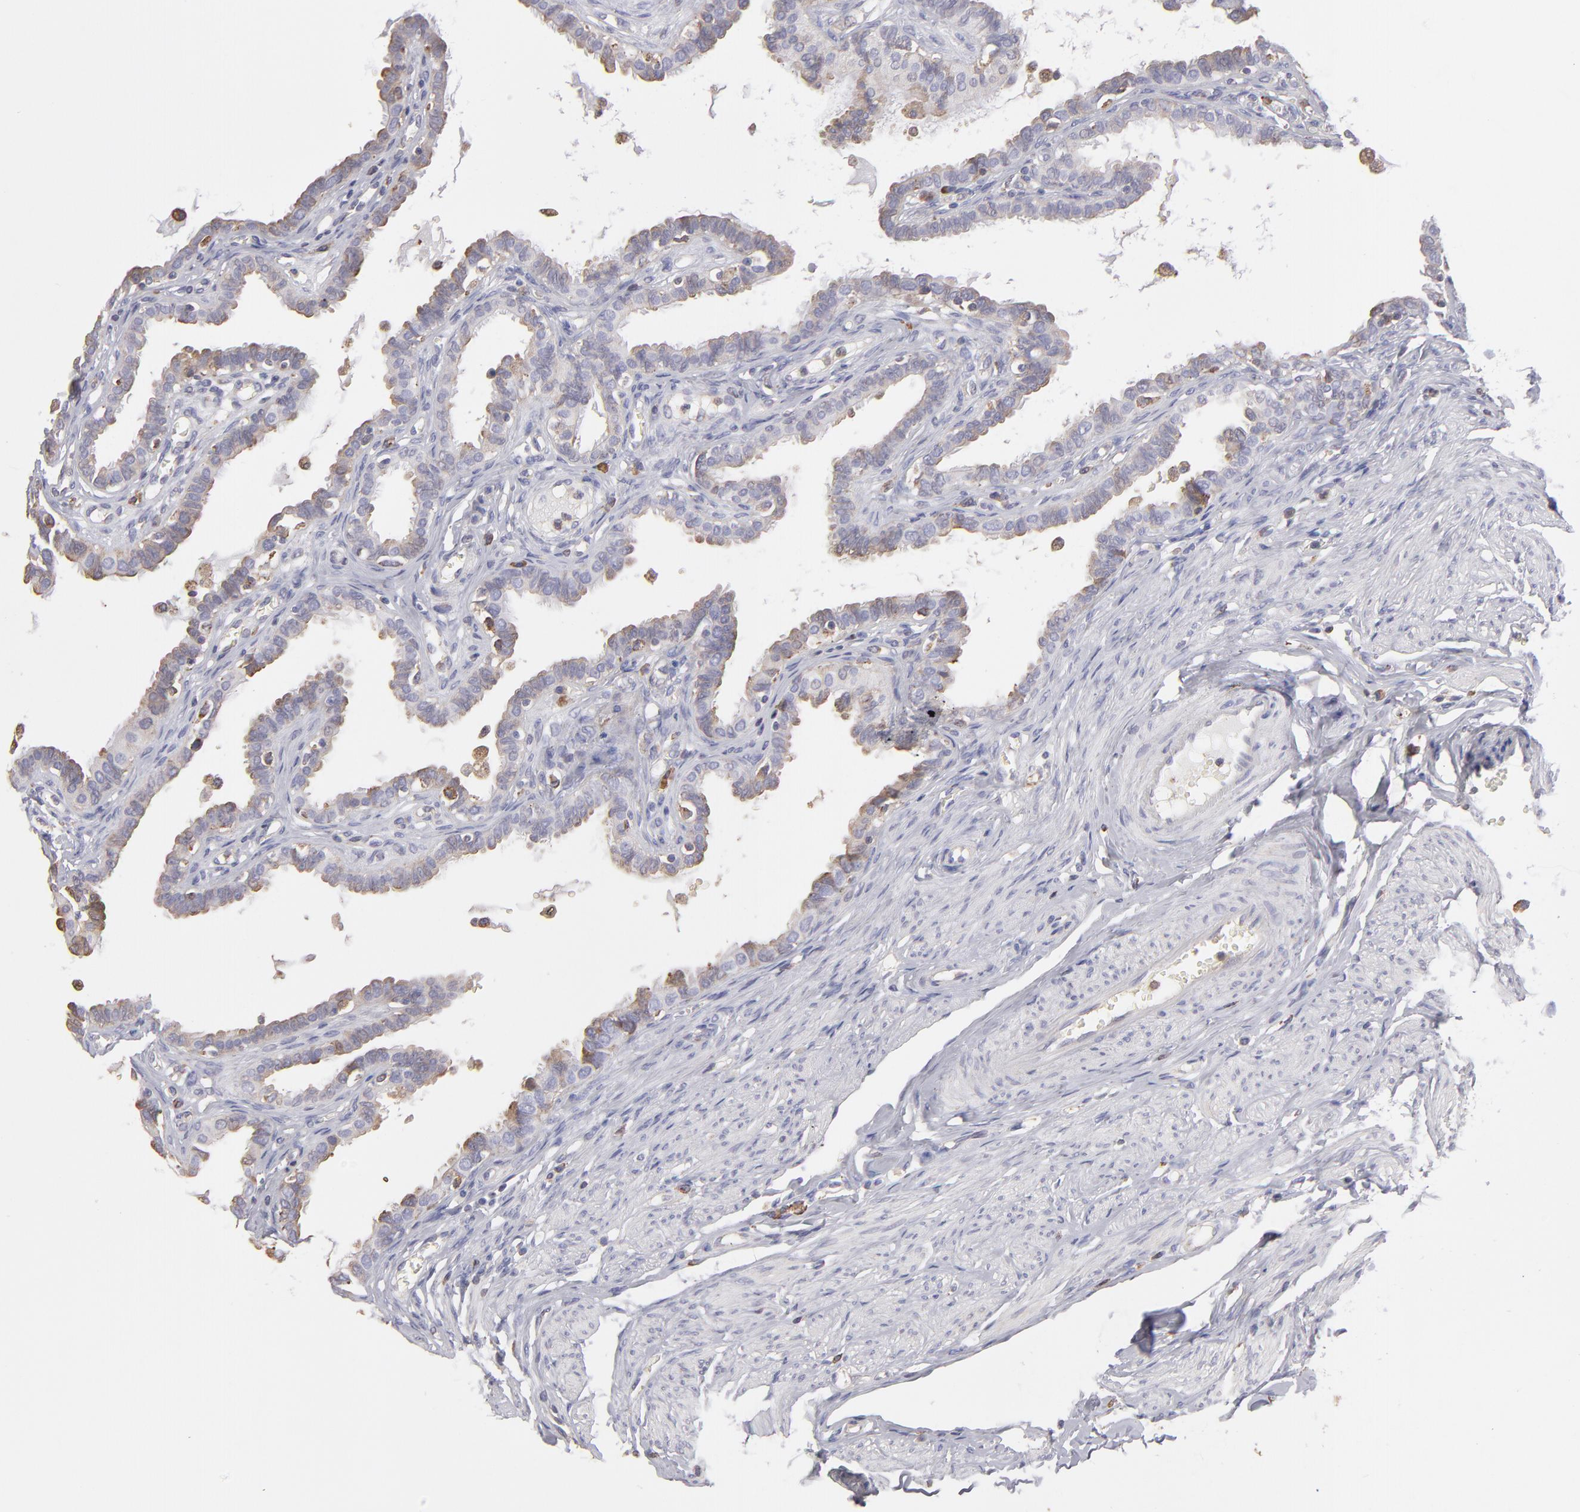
{"staining": {"intensity": "weak", "quantity": ">75%", "location": "cytoplasmic/membranous"}, "tissue": "fallopian tube", "cell_type": "Glandular cells", "image_type": "normal", "snomed": [{"axis": "morphology", "description": "Normal tissue, NOS"}, {"axis": "topography", "description": "Fallopian tube"}], "caption": "An IHC image of benign tissue is shown. Protein staining in brown highlights weak cytoplasmic/membranous positivity in fallopian tube within glandular cells.", "gene": "CALR", "patient": {"sex": "female", "age": 67}}